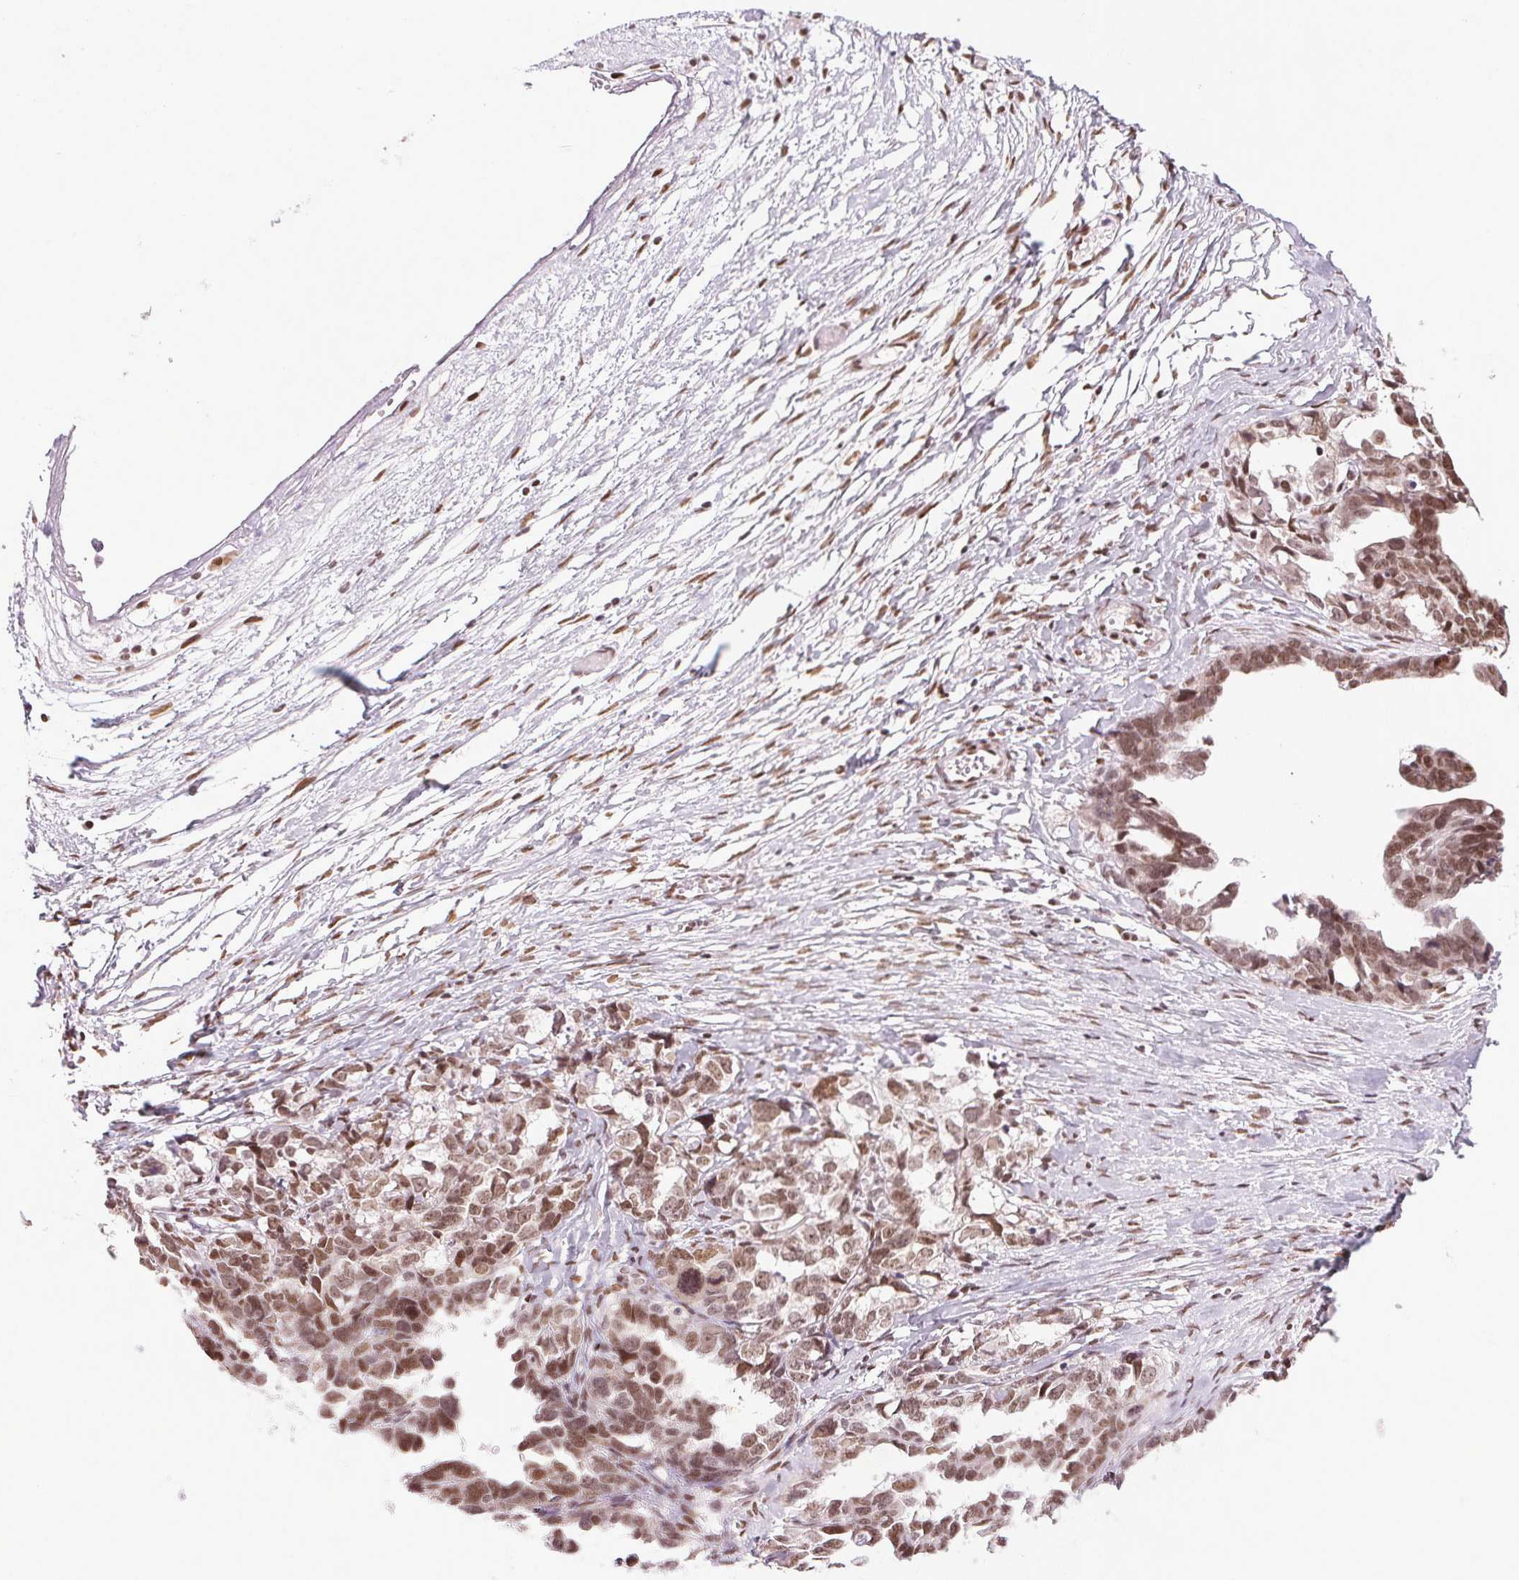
{"staining": {"intensity": "moderate", "quantity": ">75%", "location": "nuclear"}, "tissue": "endometrial cancer", "cell_type": "Tumor cells", "image_type": "cancer", "snomed": [{"axis": "morphology", "description": "Adenocarcinoma, NOS"}, {"axis": "topography", "description": "Endometrium"}], "caption": "Immunohistochemical staining of human endometrial adenocarcinoma exhibits moderate nuclear protein expression in approximately >75% of tumor cells.", "gene": "XPC", "patient": {"sex": "female", "age": 62}}